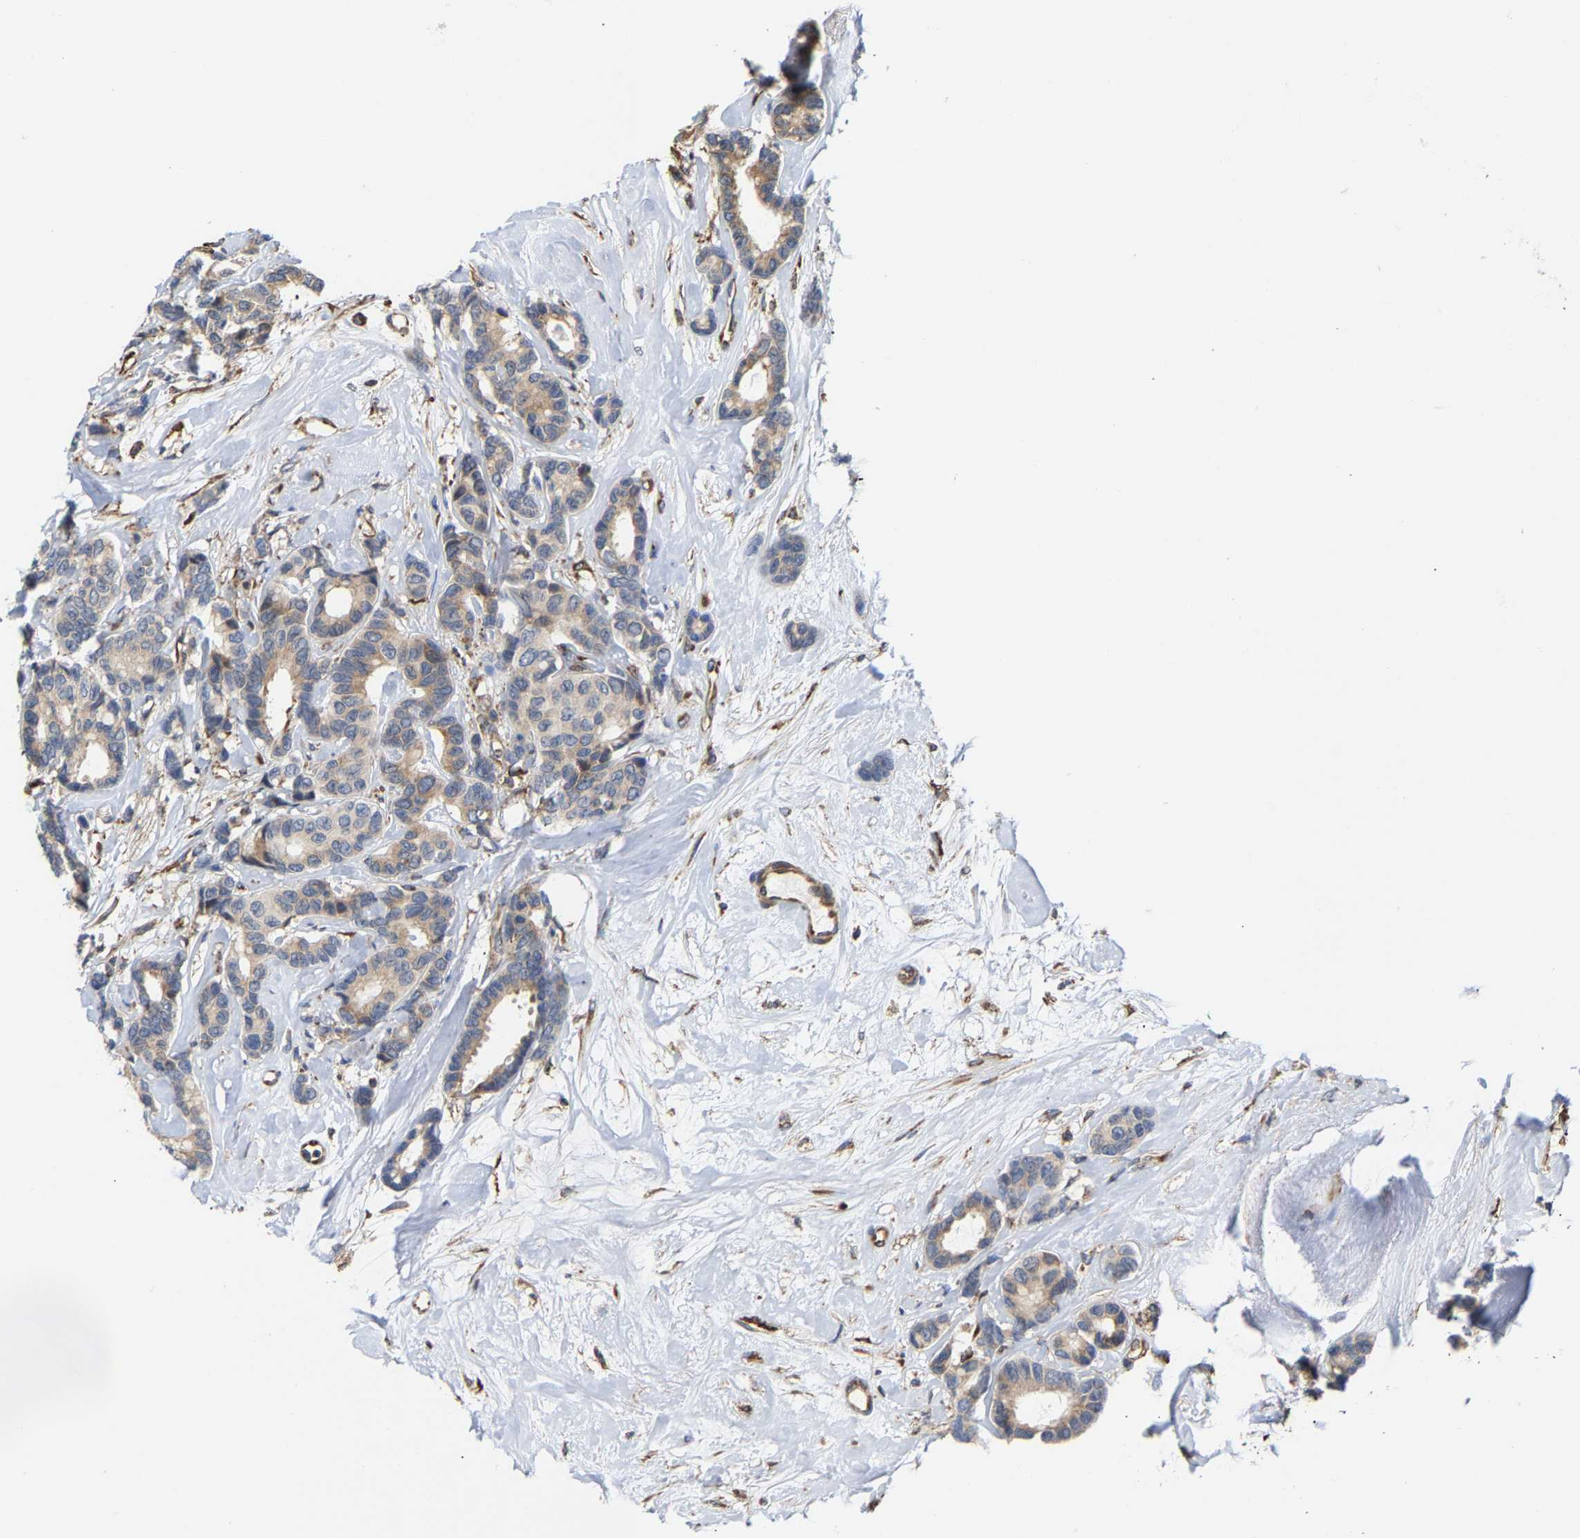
{"staining": {"intensity": "weak", "quantity": ">75%", "location": "cytoplasmic/membranous"}, "tissue": "breast cancer", "cell_type": "Tumor cells", "image_type": "cancer", "snomed": [{"axis": "morphology", "description": "Duct carcinoma"}, {"axis": "topography", "description": "Breast"}], "caption": "Breast invasive ductal carcinoma was stained to show a protein in brown. There is low levels of weak cytoplasmic/membranous positivity in approximately >75% of tumor cells. The staining is performed using DAB (3,3'-diaminobenzidine) brown chromogen to label protein expression. The nuclei are counter-stained blue using hematoxylin.", "gene": "ARAP1", "patient": {"sex": "female", "age": 87}}